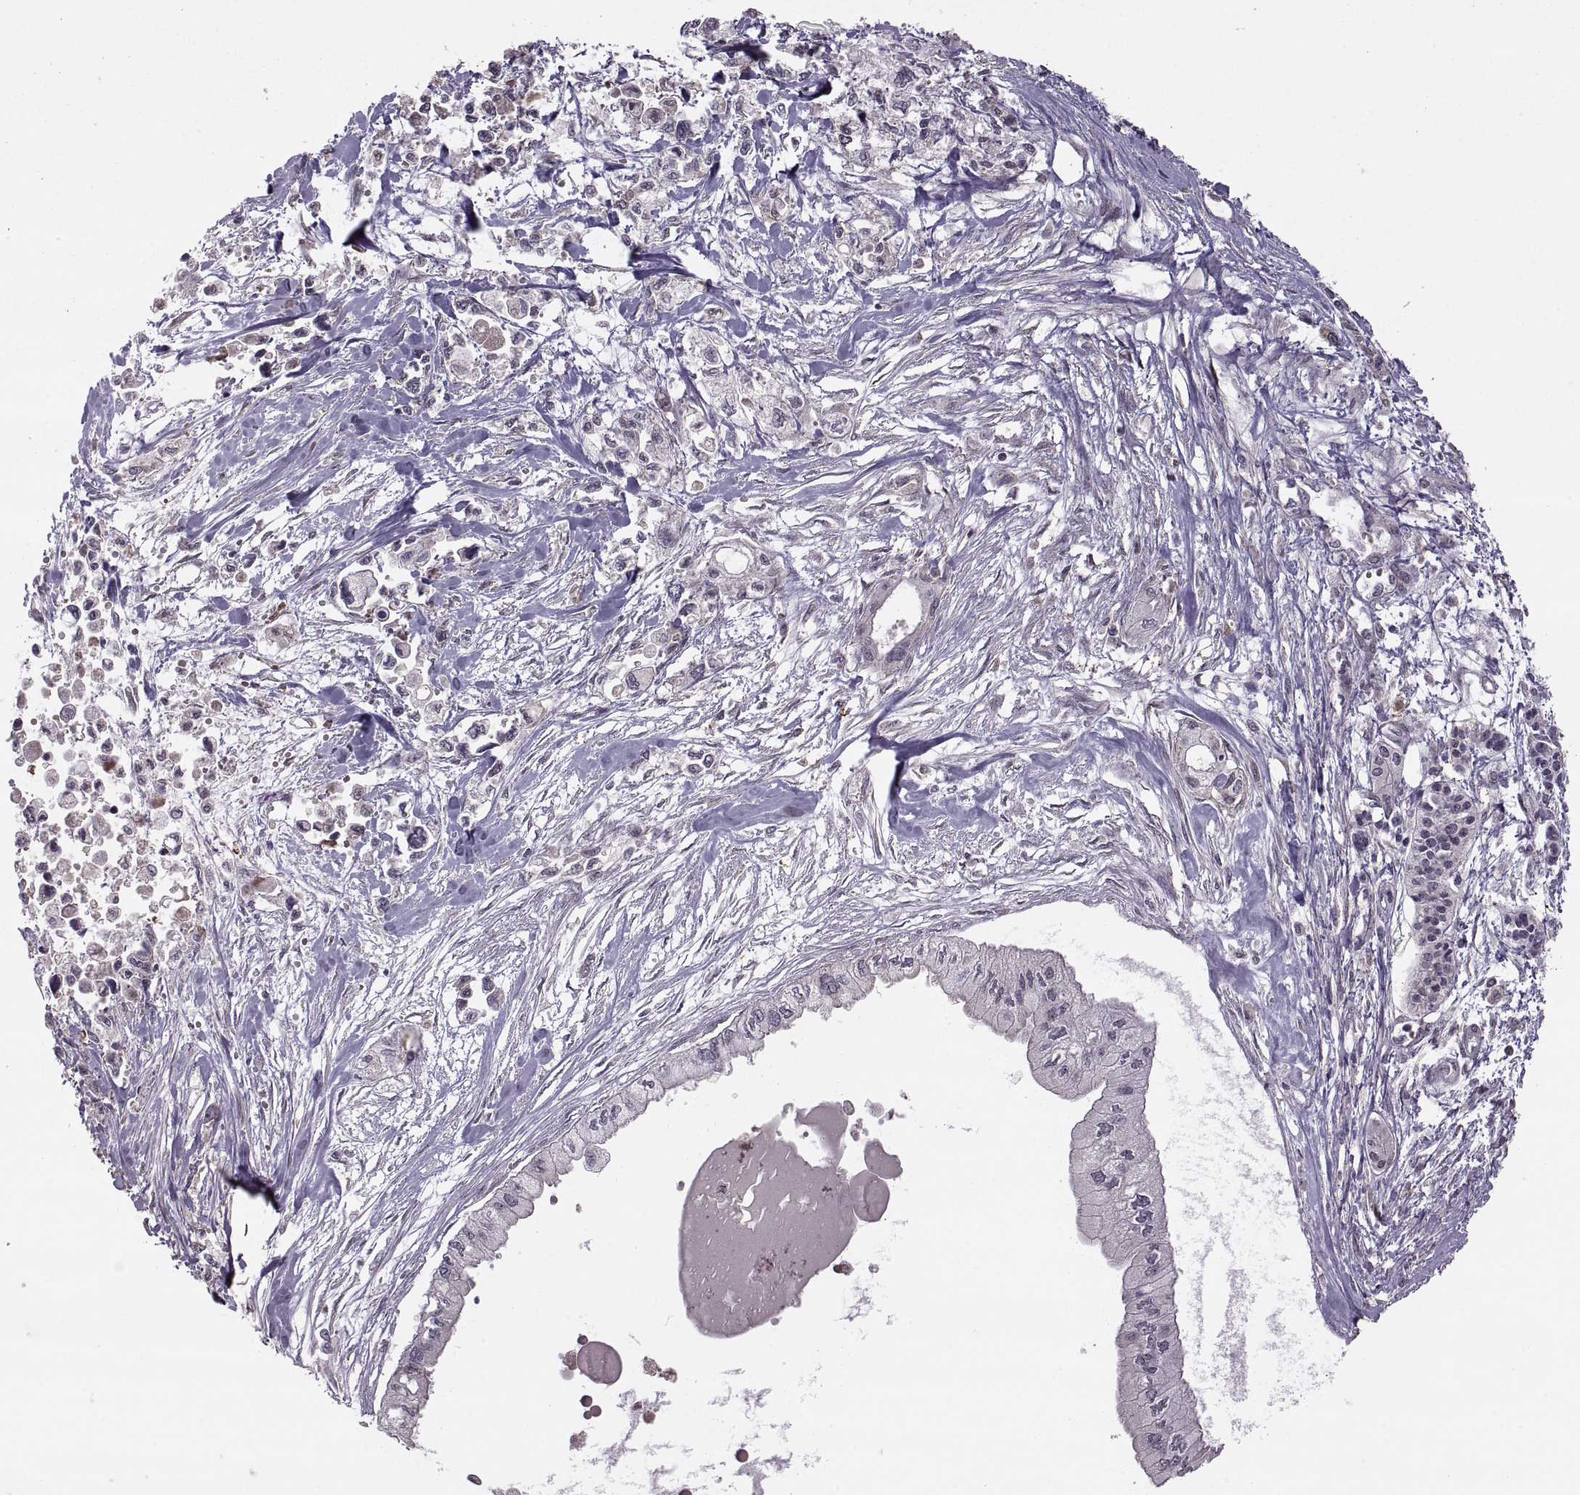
{"staining": {"intensity": "negative", "quantity": "none", "location": "none"}, "tissue": "pancreatic cancer", "cell_type": "Tumor cells", "image_type": "cancer", "snomed": [{"axis": "morphology", "description": "Adenocarcinoma, NOS"}, {"axis": "topography", "description": "Pancreas"}], "caption": "Immunohistochemistry photomicrograph of human pancreatic adenocarcinoma stained for a protein (brown), which displays no positivity in tumor cells. (Brightfield microscopy of DAB (3,3'-diaminobenzidine) immunohistochemistry at high magnification).", "gene": "DEDD", "patient": {"sex": "female", "age": 61}}